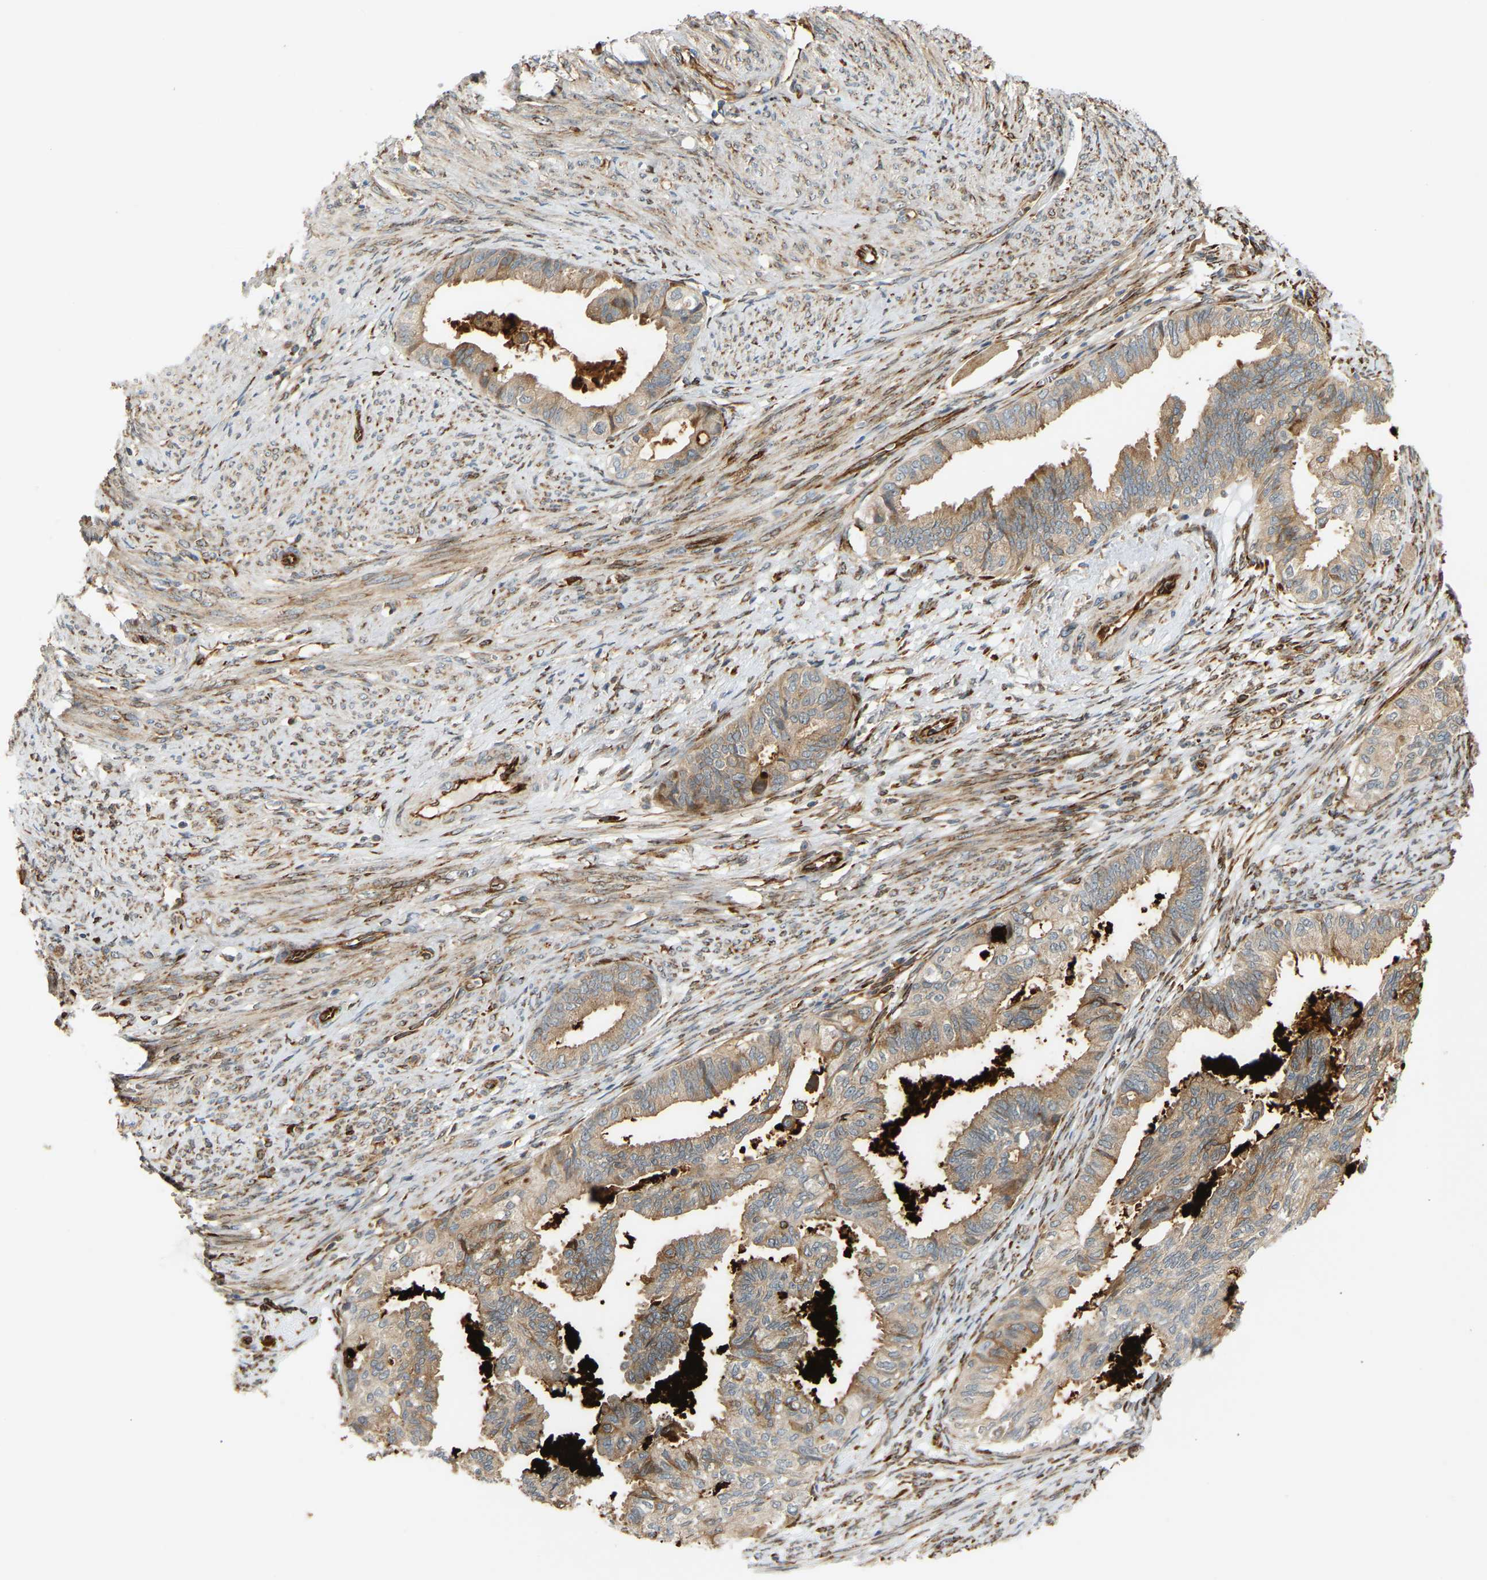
{"staining": {"intensity": "weak", "quantity": ">75%", "location": "cytoplasmic/membranous"}, "tissue": "cervical cancer", "cell_type": "Tumor cells", "image_type": "cancer", "snomed": [{"axis": "morphology", "description": "Normal tissue, NOS"}, {"axis": "morphology", "description": "Adenocarcinoma, NOS"}, {"axis": "topography", "description": "Cervix"}, {"axis": "topography", "description": "Endometrium"}], "caption": "High-power microscopy captured an IHC image of cervical cancer, revealing weak cytoplasmic/membranous positivity in approximately >75% of tumor cells.", "gene": "PLCG2", "patient": {"sex": "female", "age": 86}}